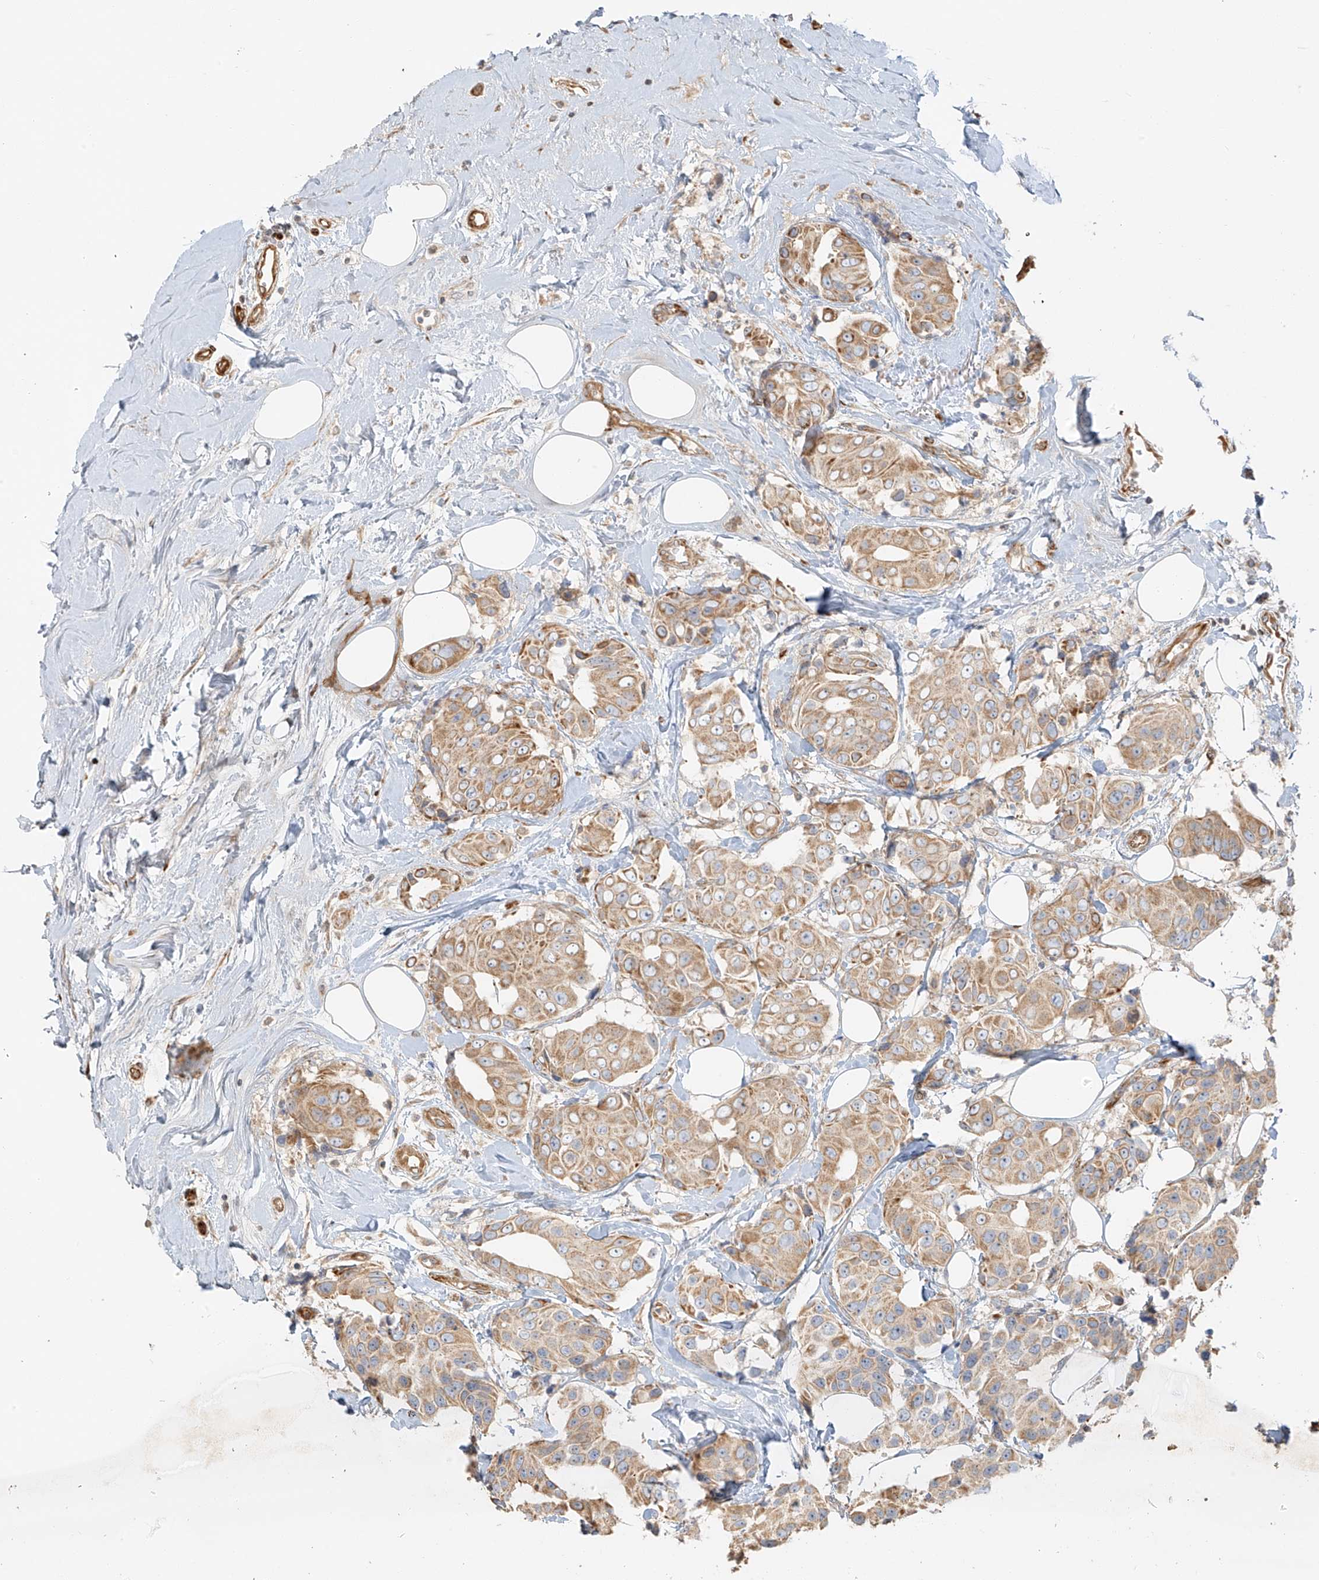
{"staining": {"intensity": "moderate", "quantity": ">75%", "location": "cytoplasmic/membranous"}, "tissue": "breast cancer", "cell_type": "Tumor cells", "image_type": "cancer", "snomed": [{"axis": "morphology", "description": "Normal tissue, NOS"}, {"axis": "morphology", "description": "Duct carcinoma"}, {"axis": "topography", "description": "Breast"}], "caption": "Immunohistochemical staining of human intraductal carcinoma (breast) shows moderate cytoplasmic/membranous protein positivity in about >75% of tumor cells.", "gene": "MIPEP", "patient": {"sex": "female", "age": 39}}